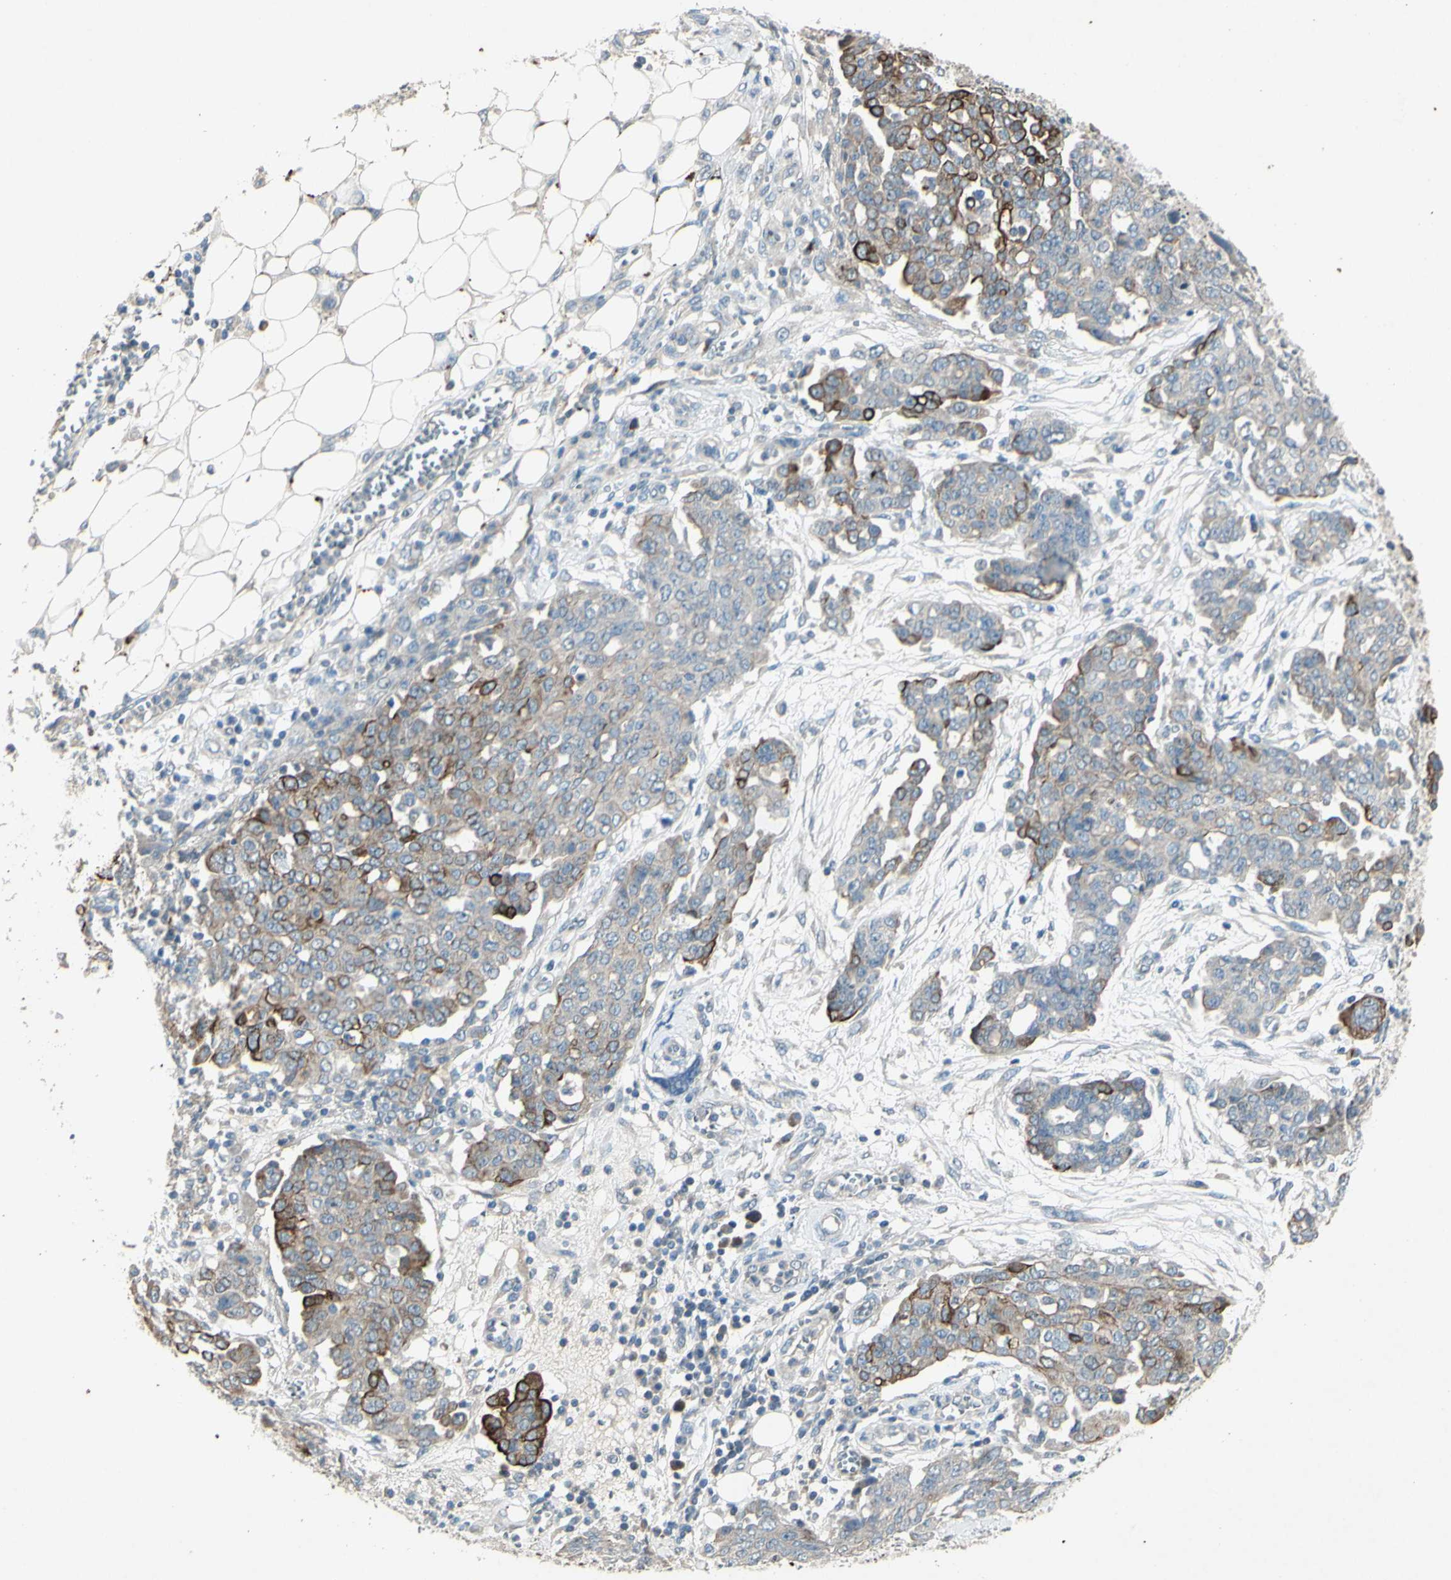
{"staining": {"intensity": "strong", "quantity": "<25%", "location": "cytoplasmic/membranous"}, "tissue": "ovarian cancer", "cell_type": "Tumor cells", "image_type": "cancer", "snomed": [{"axis": "morphology", "description": "Cystadenocarcinoma, serous, NOS"}, {"axis": "topography", "description": "Soft tissue"}, {"axis": "topography", "description": "Ovary"}], "caption": "Ovarian serous cystadenocarcinoma stained with a brown dye exhibits strong cytoplasmic/membranous positive expression in approximately <25% of tumor cells.", "gene": "TIMM21", "patient": {"sex": "female", "age": 57}}